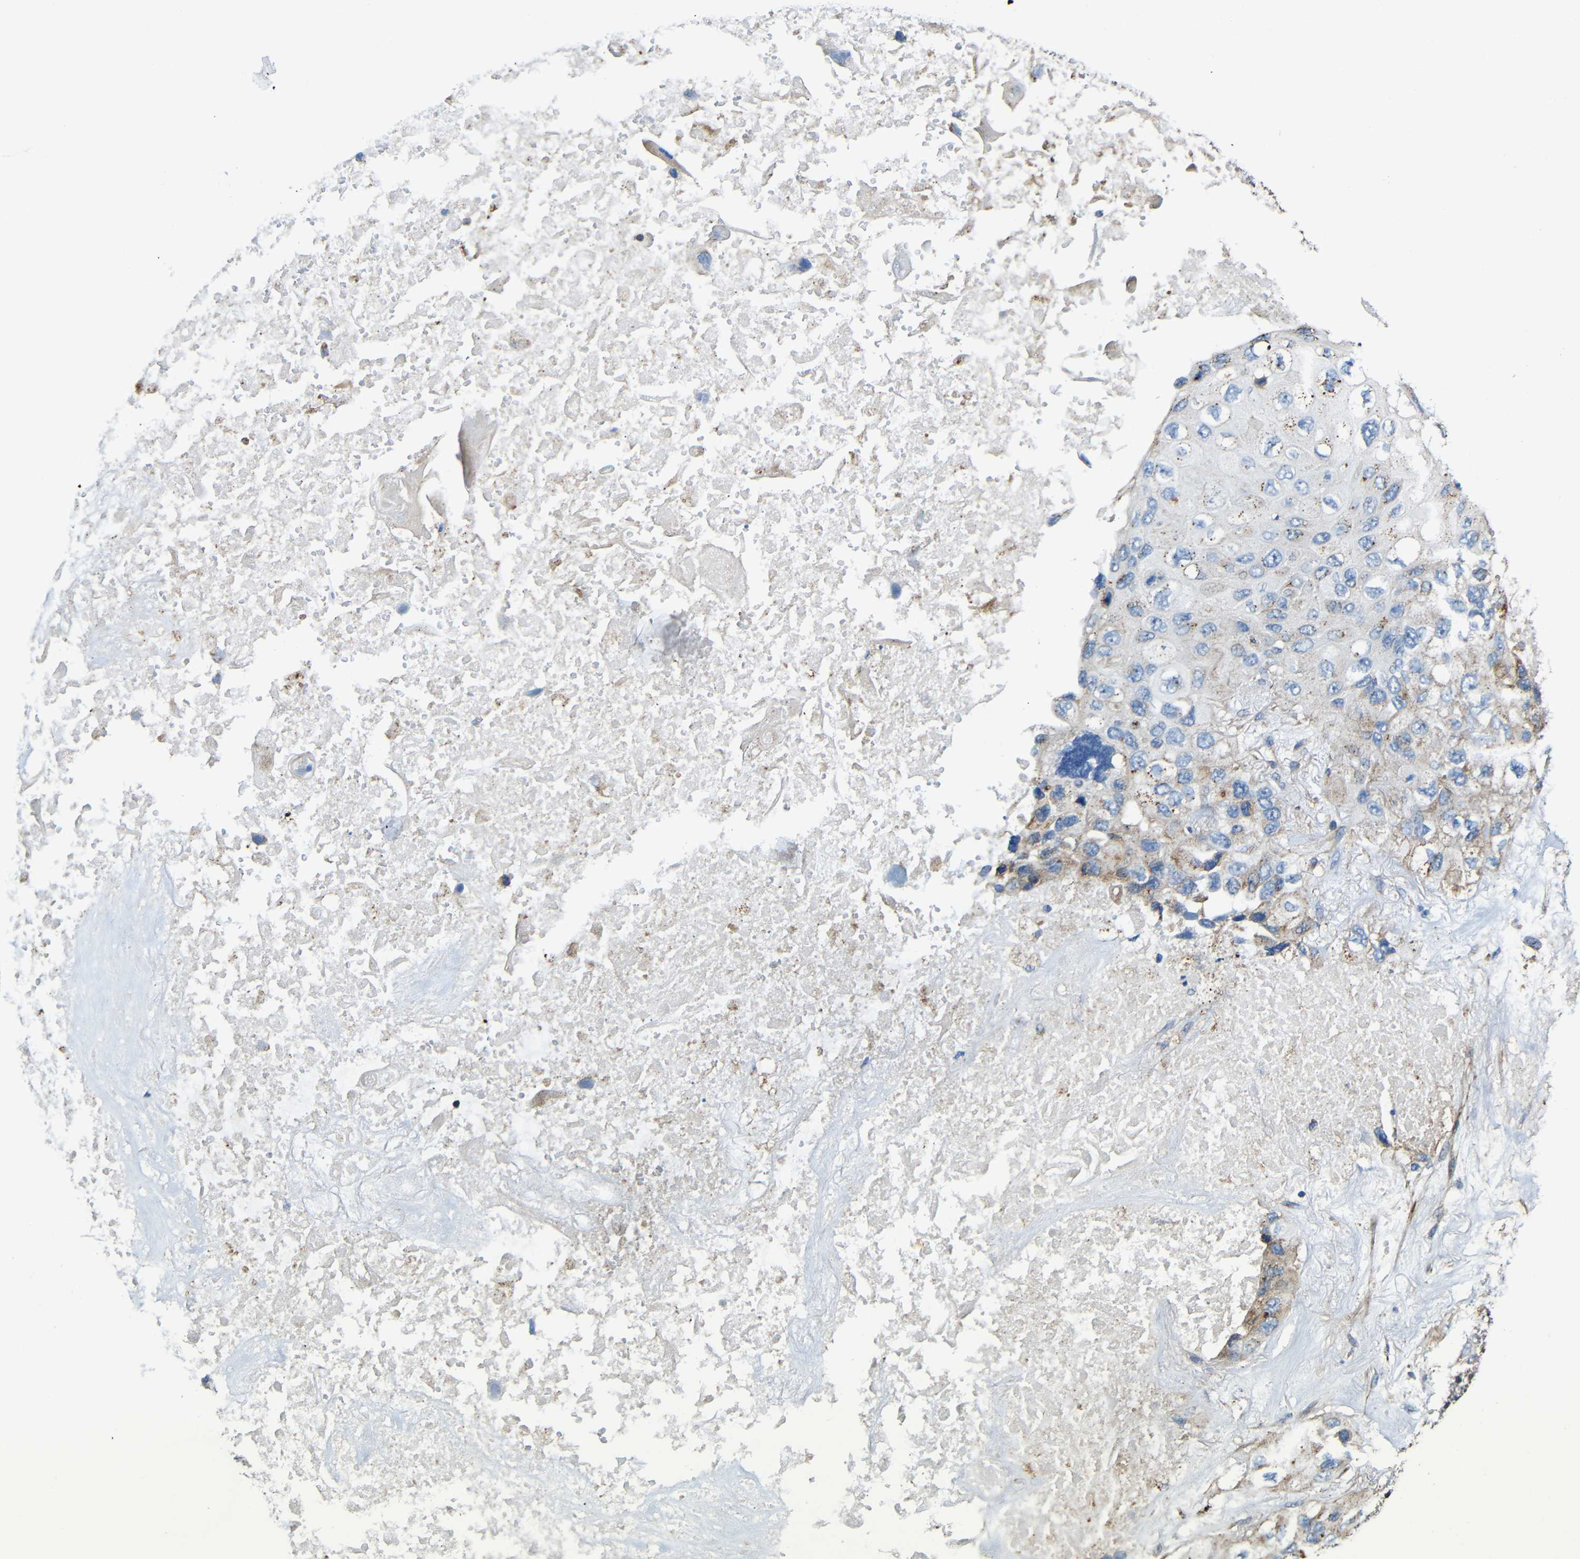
{"staining": {"intensity": "weak", "quantity": "25%-75%", "location": "cytoplasmic/membranous"}, "tissue": "lung cancer", "cell_type": "Tumor cells", "image_type": "cancer", "snomed": [{"axis": "morphology", "description": "Squamous cell carcinoma, NOS"}, {"axis": "topography", "description": "Lung"}], "caption": "Squamous cell carcinoma (lung) stained for a protein (brown) demonstrates weak cytoplasmic/membranous positive positivity in approximately 25%-75% of tumor cells.", "gene": "IGSF10", "patient": {"sex": "female", "age": 73}}